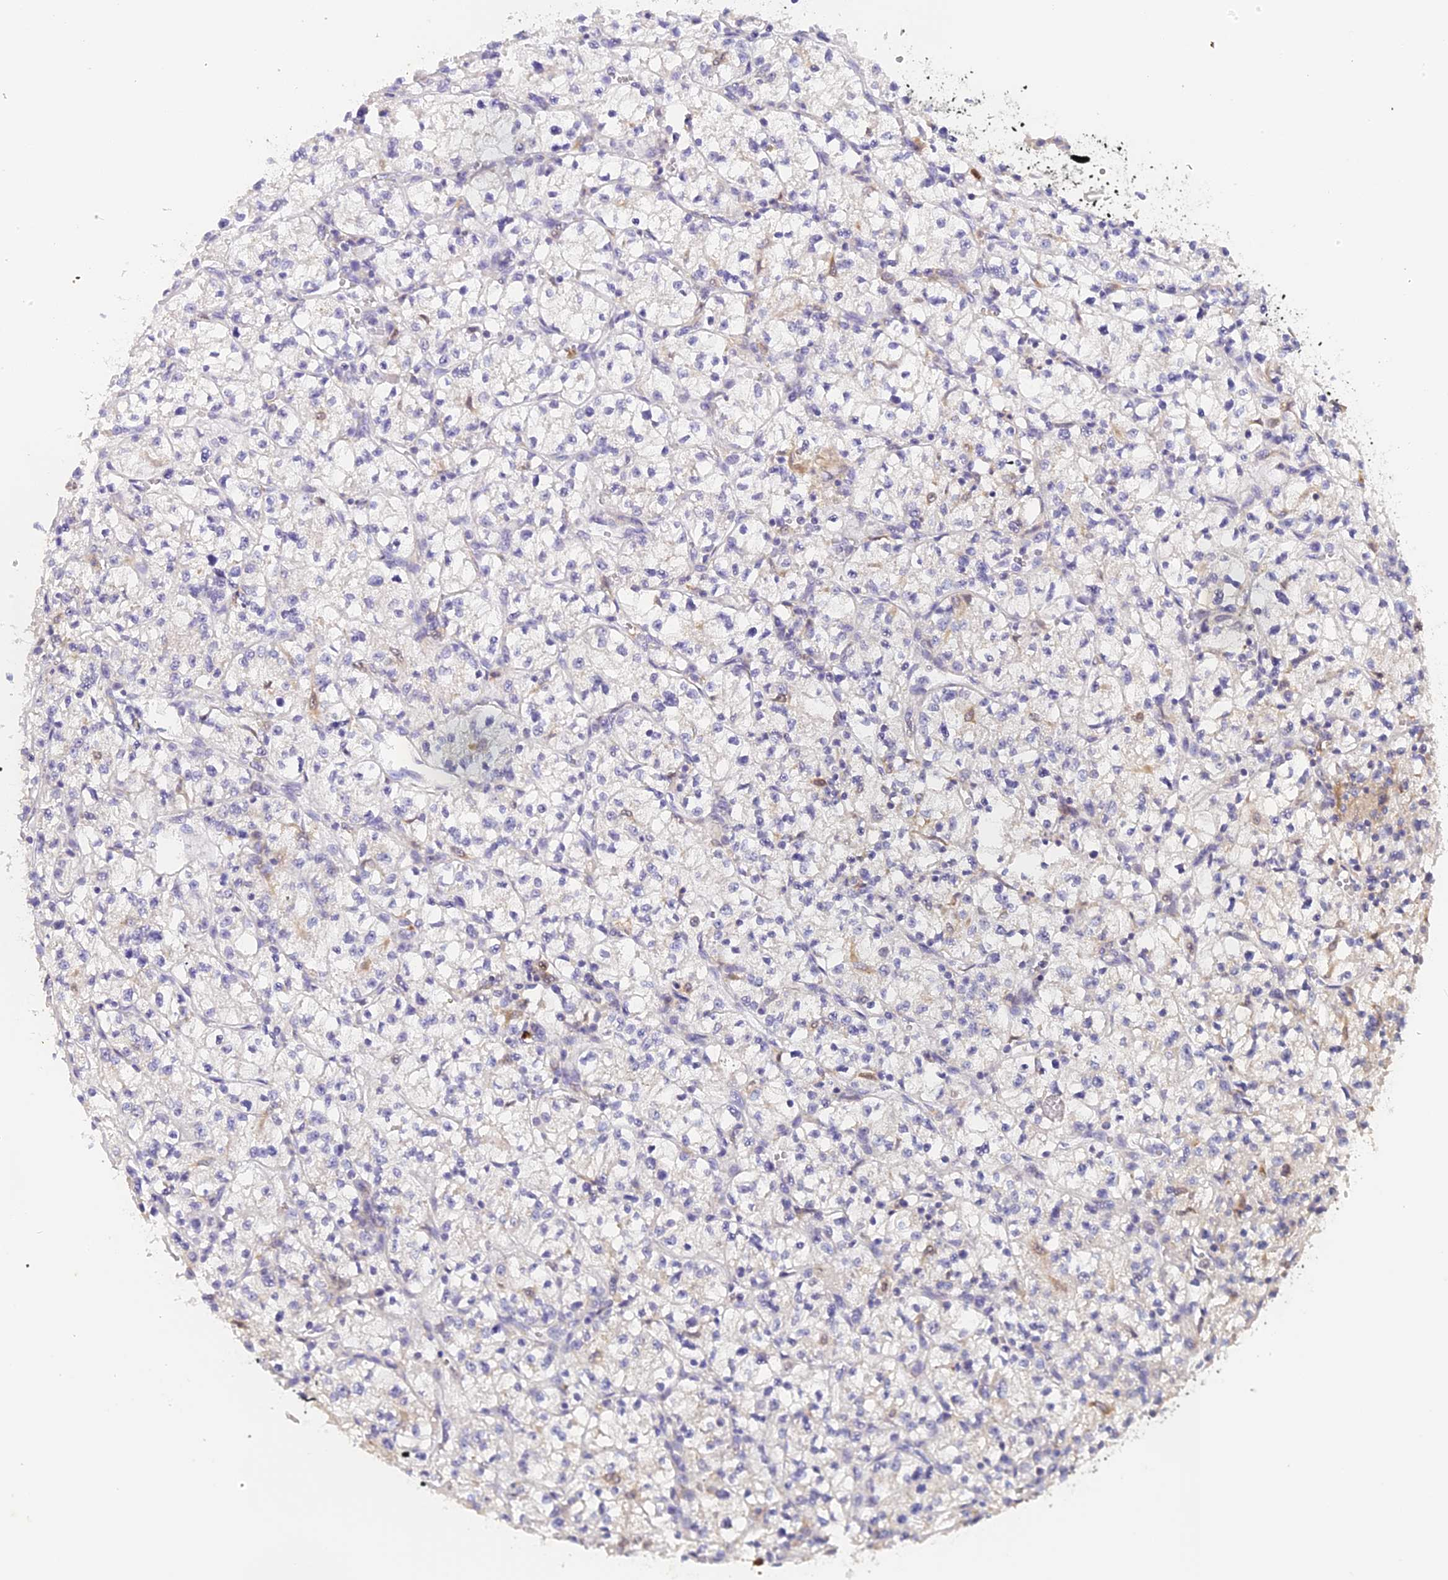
{"staining": {"intensity": "negative", "quantity": "none", "location": "none"}, "tissue": "renal cancer", "cell_type": "Tumor cells", "image_type": "cancer", "snomed": [{"axis": "morphology", "description": "Adenocarcinoma, NOS"}, {"axis": "topography", "description": "Kidney"}], "caption": "Tumor cells are negative for brown protein staining in adenocarcinoma (renal). (Stains: DAB immunohistochemistry with hematoxylin counter stain, Microscopy: brightfield microscopy at high magnification).", "gene": "NCF4", "patient": {"sex": "female", "age": 64}}